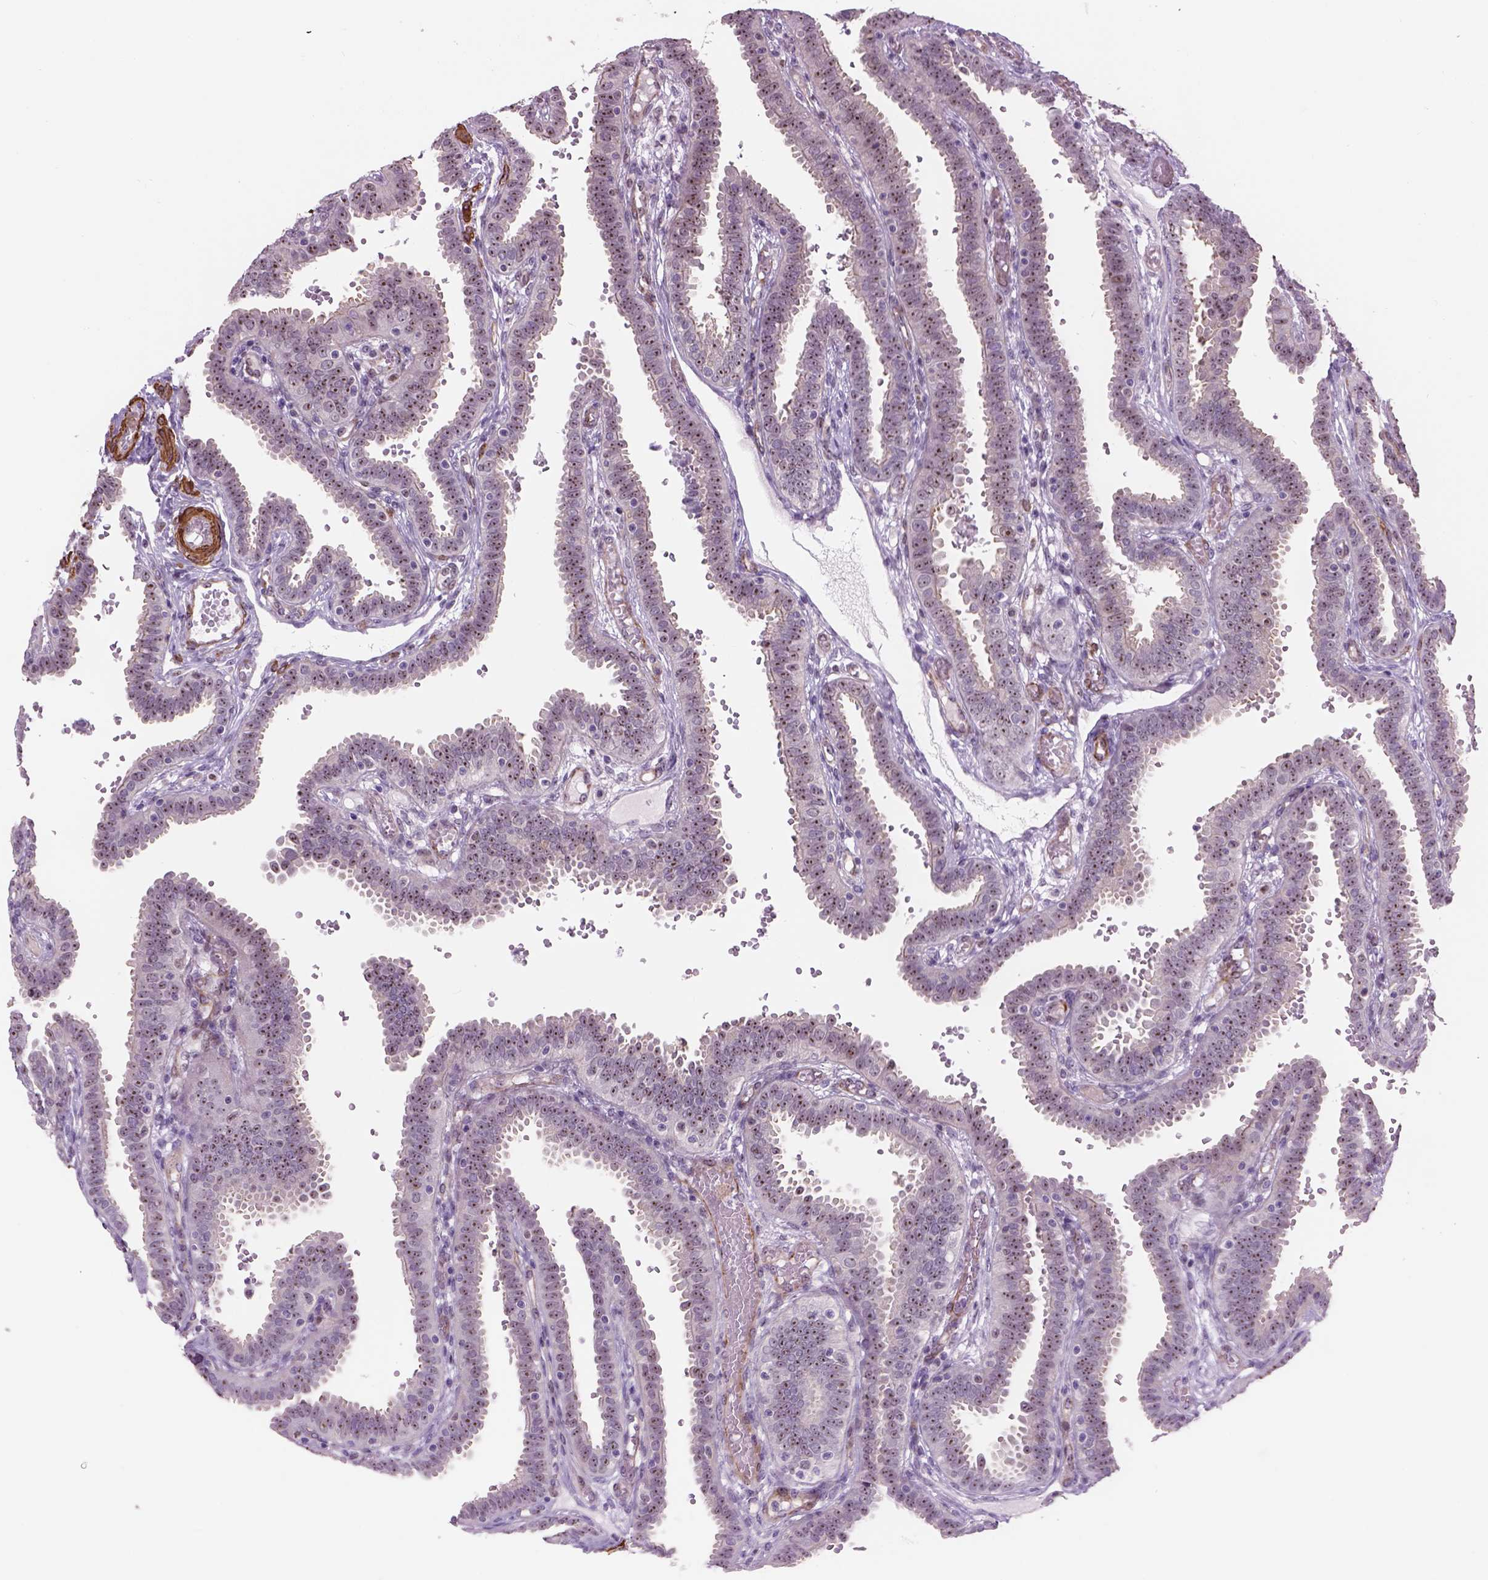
{"staining": {"intensity": "moderate", "quantity": ">75%", "location": "nuclear"}, "tissue": "fallopian tube", "cell_type": "Glandular cells", "image_type": "normal", "snomed": [{"axis": "morphology", "description": "Normal tissue, NOS"}, {"axis": "topography", "description": "Fallopian tube"}], "caption": "Fallopian tube stained for a protein shows moderate nuclear positivity in glandular cells. (Stains: DAB (3,3'-diaminobenzidine) in brown, nuclei in blue, Microscopy: brightfield microscopy at high magnification).", "gene": "RRS1", "patient": {"sex": "female", "age": 37}}